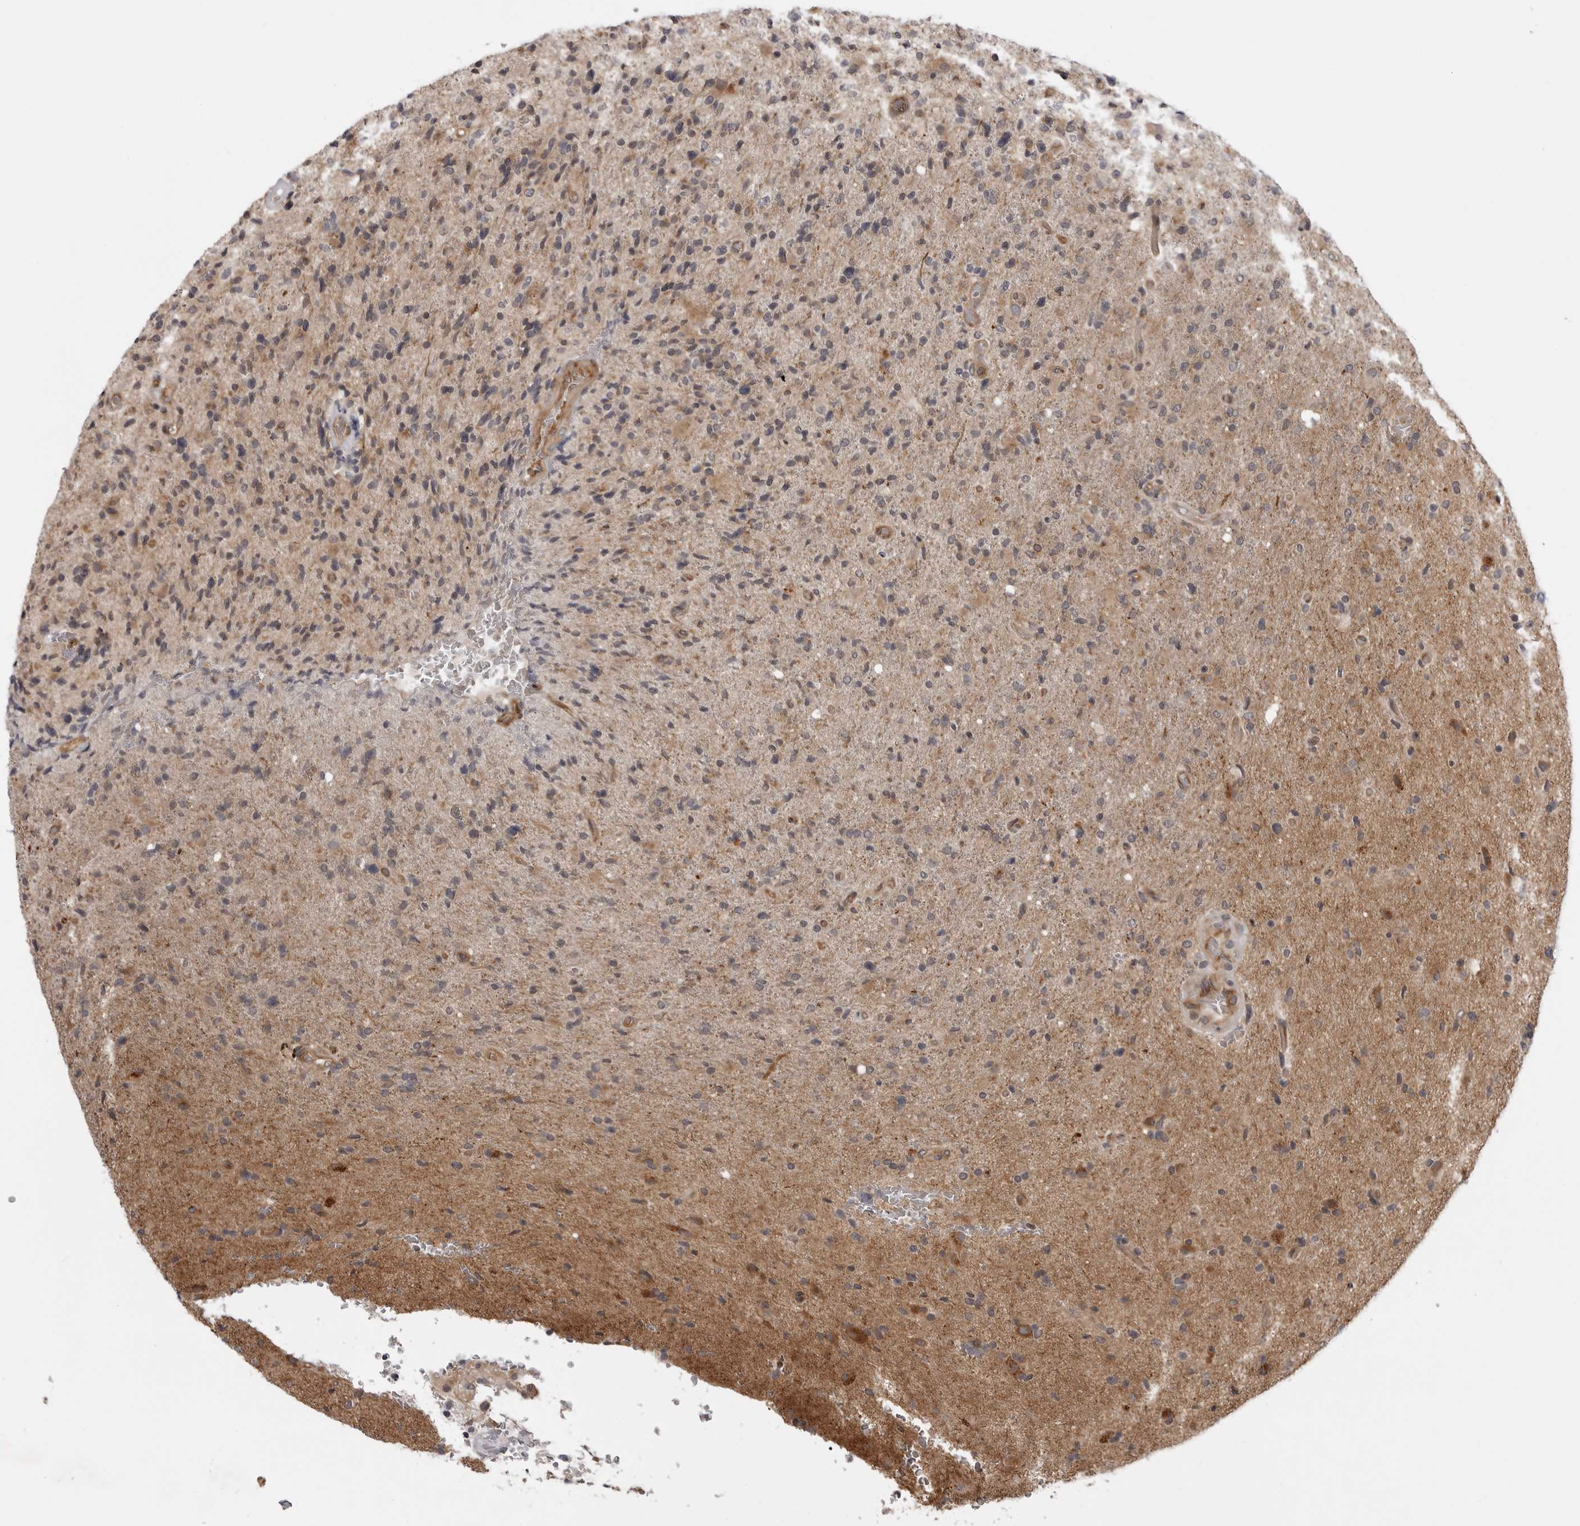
{"staining": {"intensity": "weak", "quantity": ">75%", "location": "cytoplasmic/membranous"}, "tissue": "glioma", "cell_type": "Tumor cells", "image_type": "cancer", "snomed": [{"axis": "morphology", "description": "Glioma, malignant, High grade"}, {"axis": "topography", "description": "Brain"}], "caption": "Immunohistochemistry of human malignant high-grade glioma displays low levels of weak cytoplasmic/membranous staining in approximately >75% of tumor cells.", "gene": "LRRC45", "patient": {"sex": "male", "age": 72}}